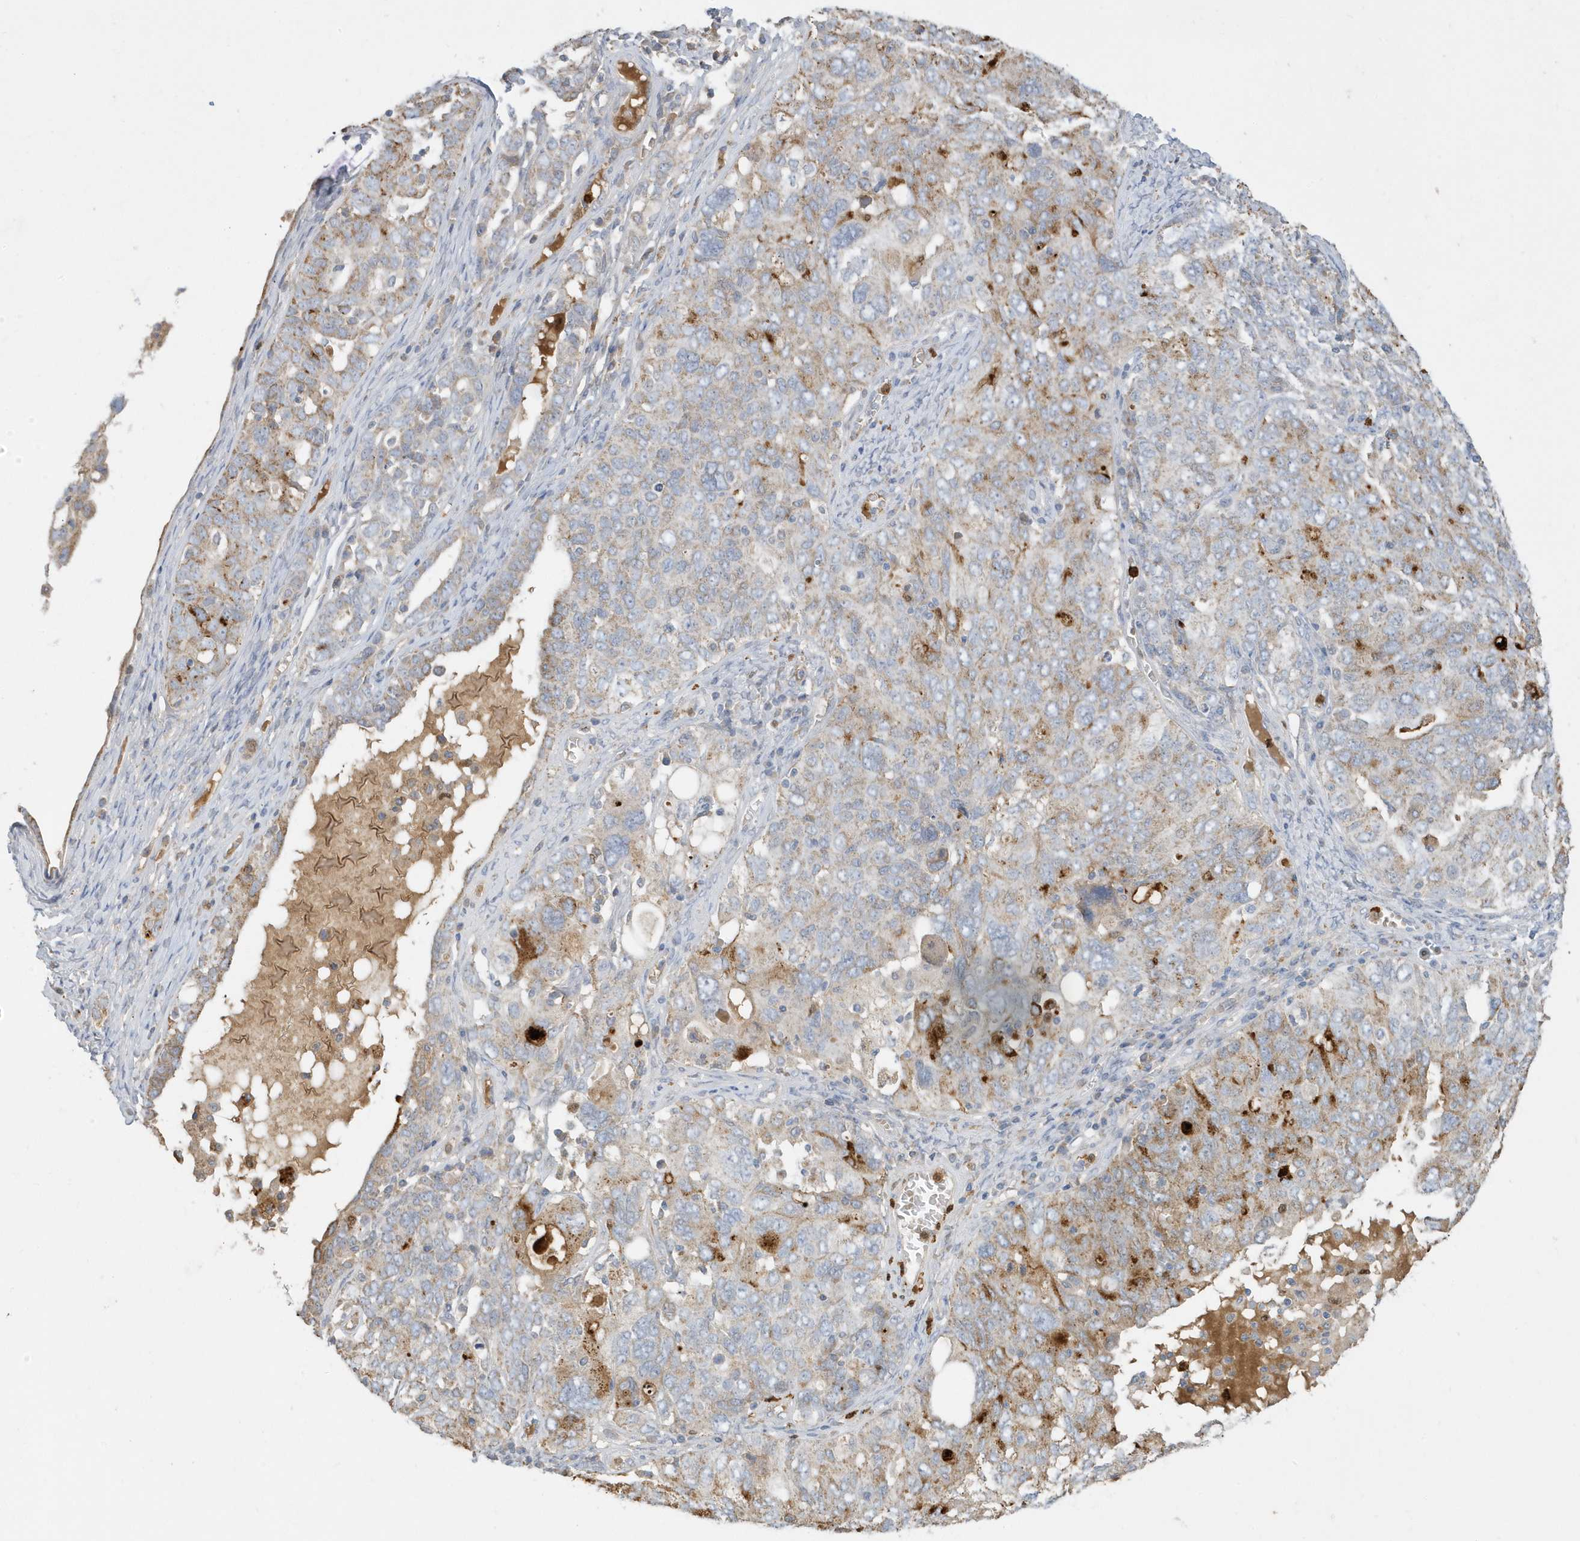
{"staining": {"intensity": "moderate", "quantity": "<25%", "location": "cytoplasmic/membranous"}, "tissue": "ovarian cancer", "cell_type": "Tumor cells", "image_type": "cancer", "snomed": [{"axis": "morphology", "description": "Carcinoma, endometroid"}, {"axis": "topography", "description": "Ovary"}], "caption": "Protein expression analysis of ovarian cancer (endometroid carcinoma) demonstrates moderate cytoplasmic/membranous staining in approximately <25% of tumor cells.", "gene": "DPP9", "patient": {"sex": "female", "age": 62}}